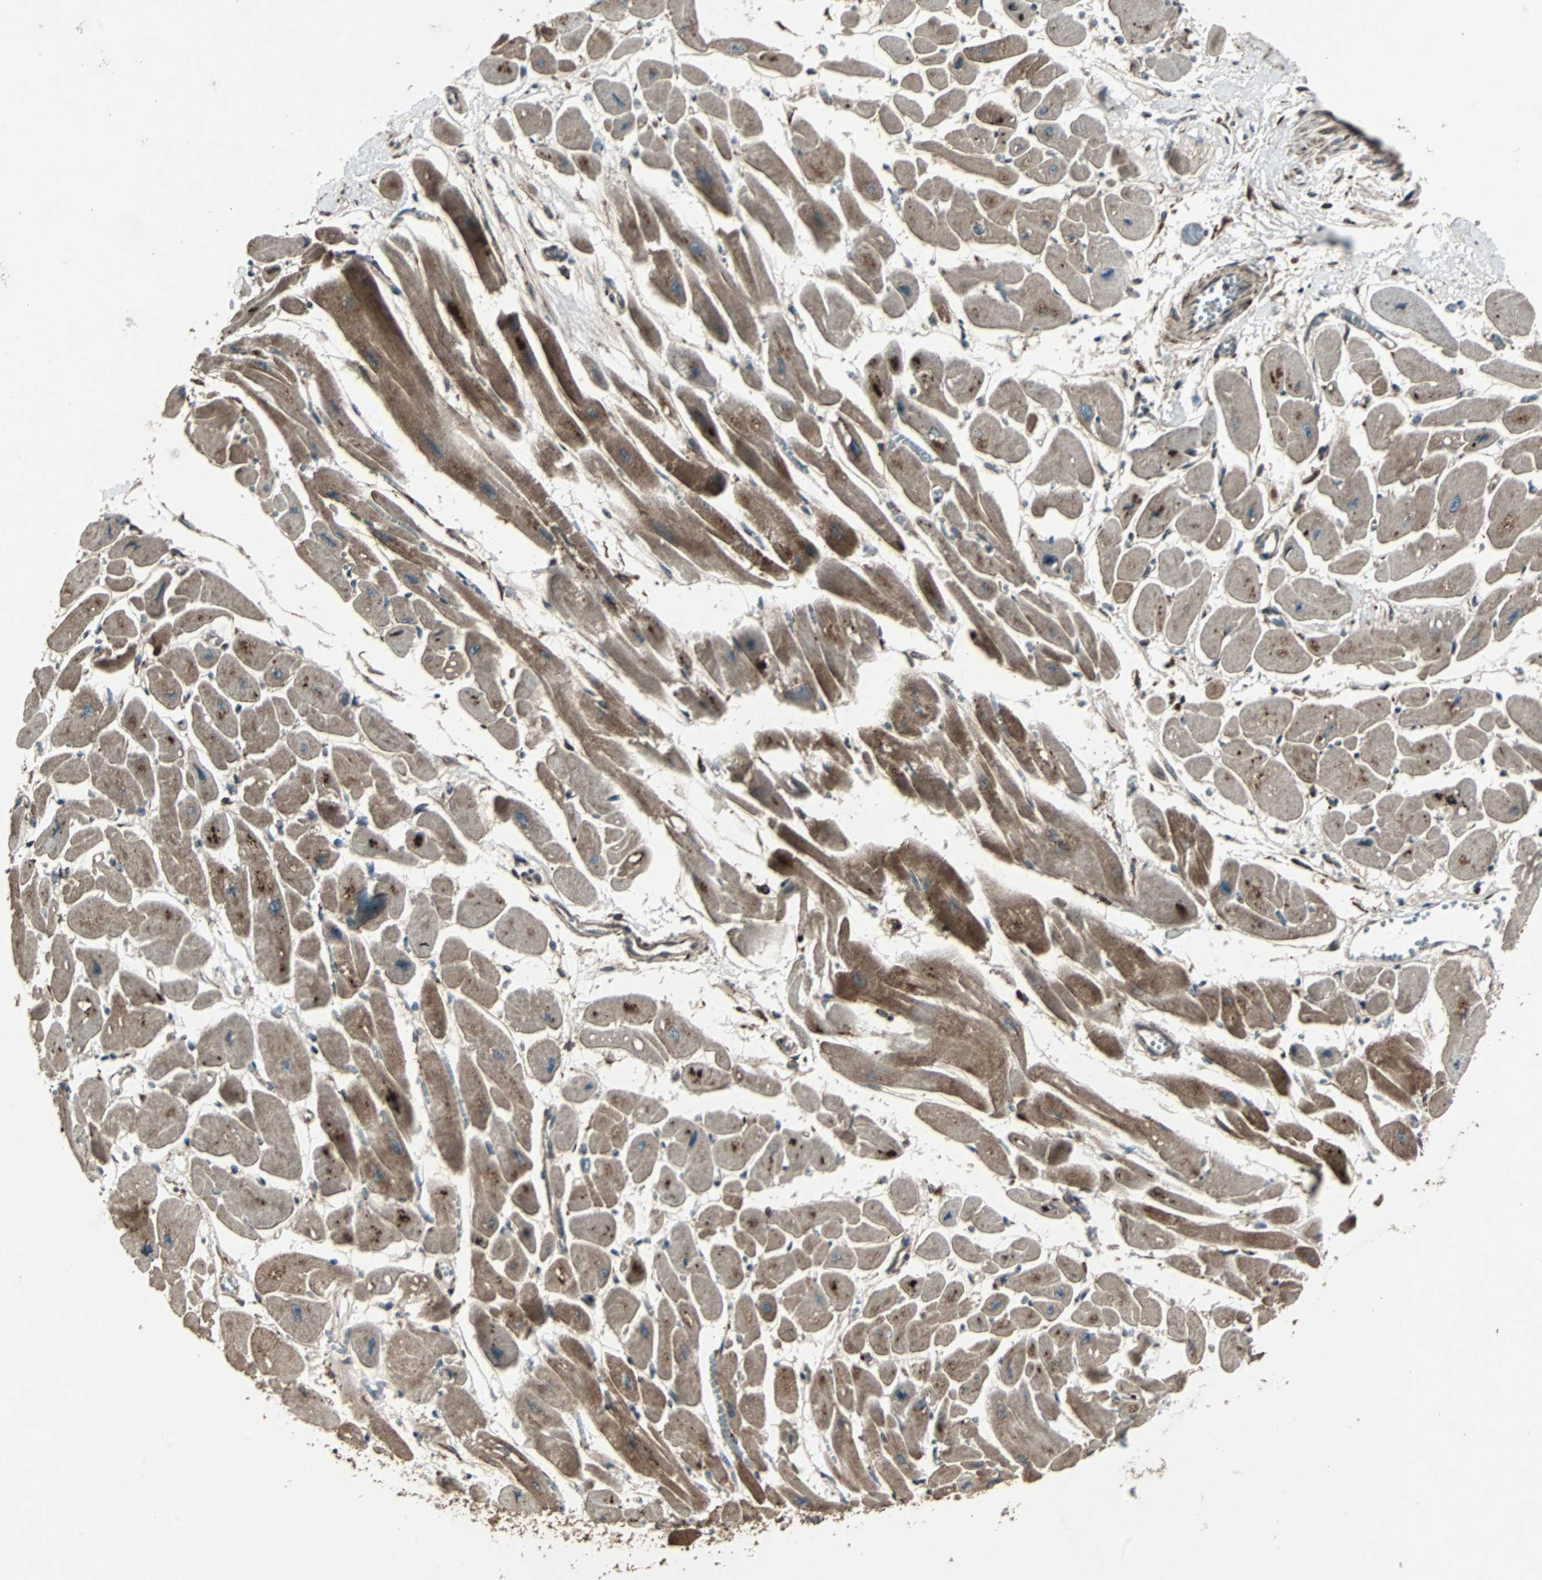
{"staining": {"intensity": "moderate", "quantity": ">75%", "location": "cytoplasmic/membranous"}, "tissue": "heart muscle", "cell_type": "Cardiomyocytes", "image_type": "normal", "snomed": [{"axis": "morphology", "description": "Normal tissue, NOS"}, {"axis": "topography", "description": "Heart"}], "caption": "Protein analysis of normal heart muscle reveals moderate cytoplasmic/membranous positivity in approximately >75% of cardiomyocytes.", "gene": "RAB7A", "patient": {"sex": "female", "age": 54}}